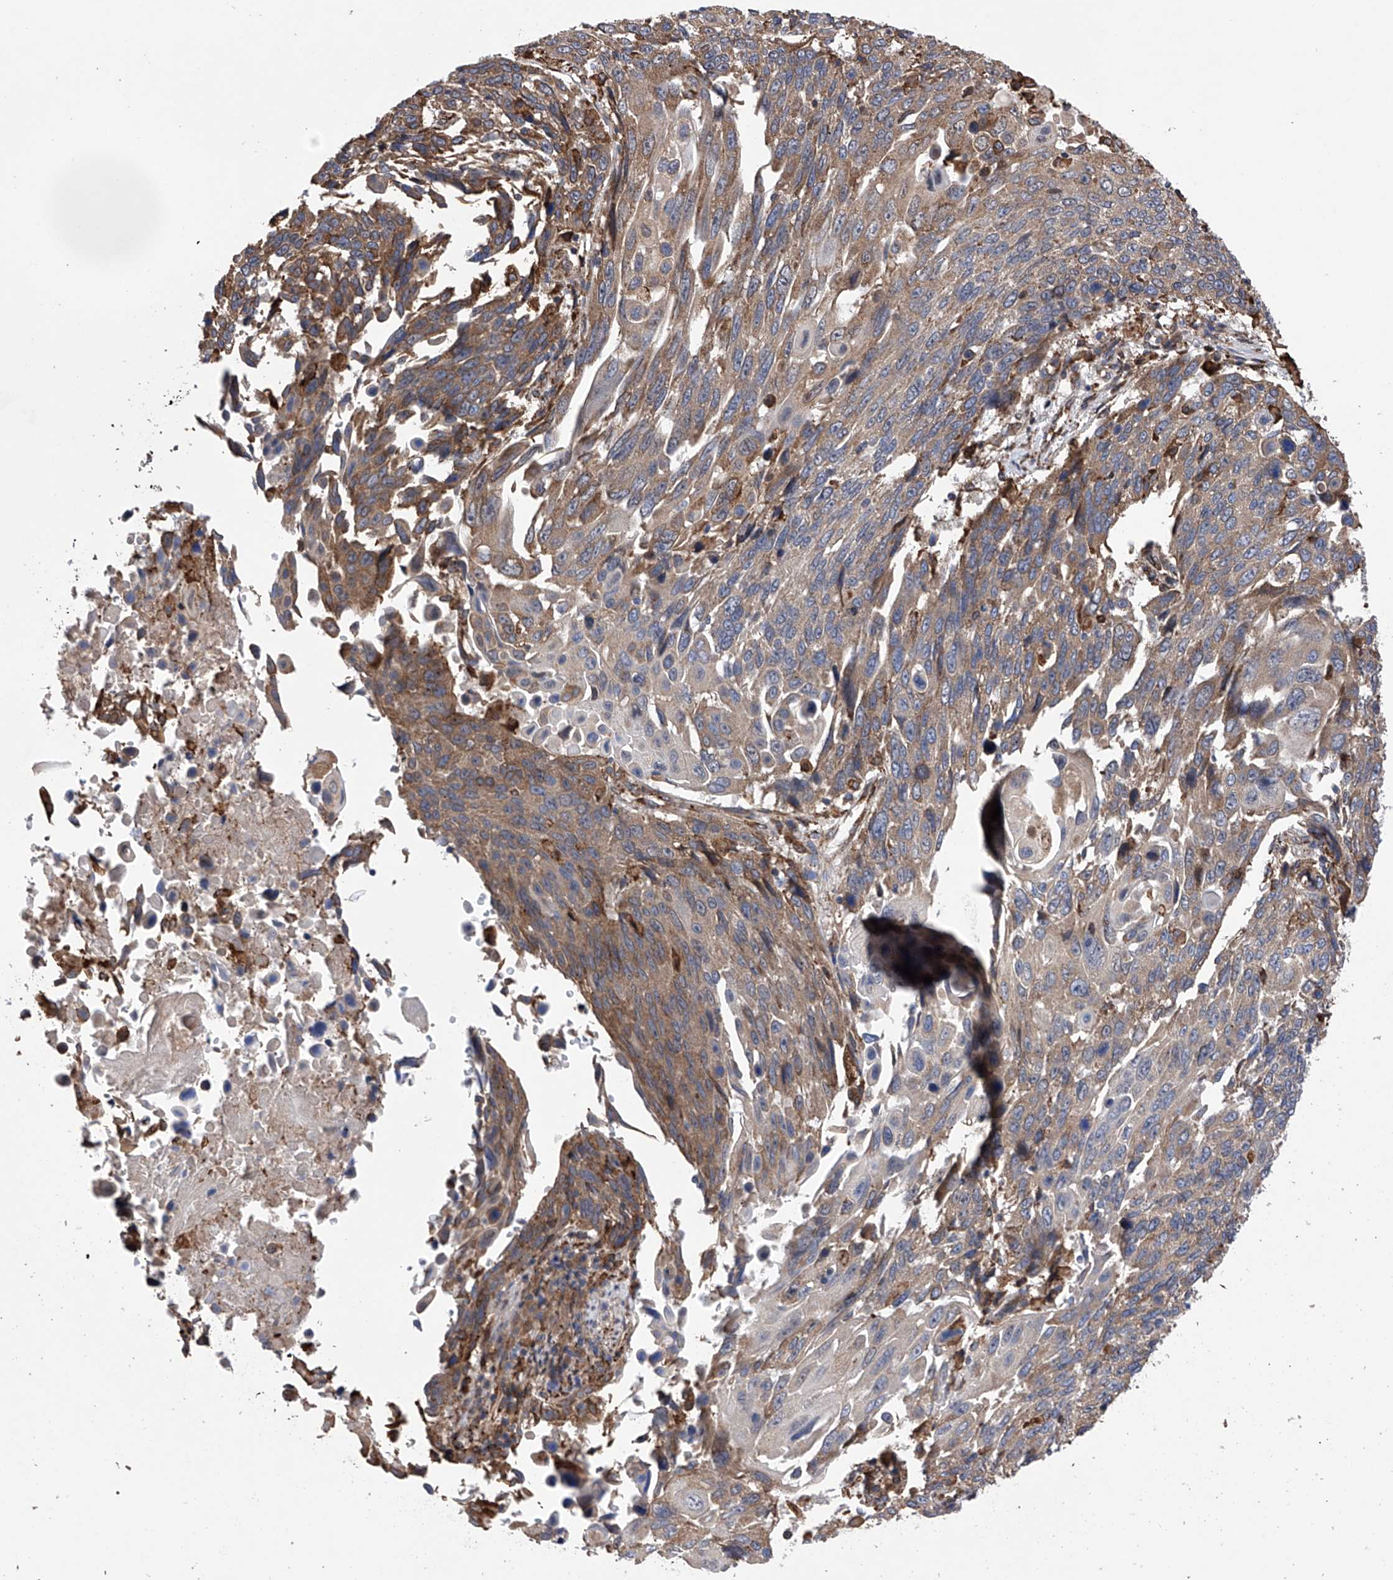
{"staining": {"intensity": "moderate", "quantity": "25%-75%", "location": "cytoplasmic/membranous"}, "tissue": "lung cancer", "cell_type": "Tumor cells", "image_type": "cancer", "snomed": [{"axis": "morphology", "description": "Squamous cell carcinoma, NOS"}, {"axis": "topography", "description": "Lung"}], "caption": "Lung cancer (squamous cell carcinoma) stained with a protein marker reveals moderate staining in tumor cells.", "gene": "DNAH8", "patient": {"sex": "male", "age": 66}}